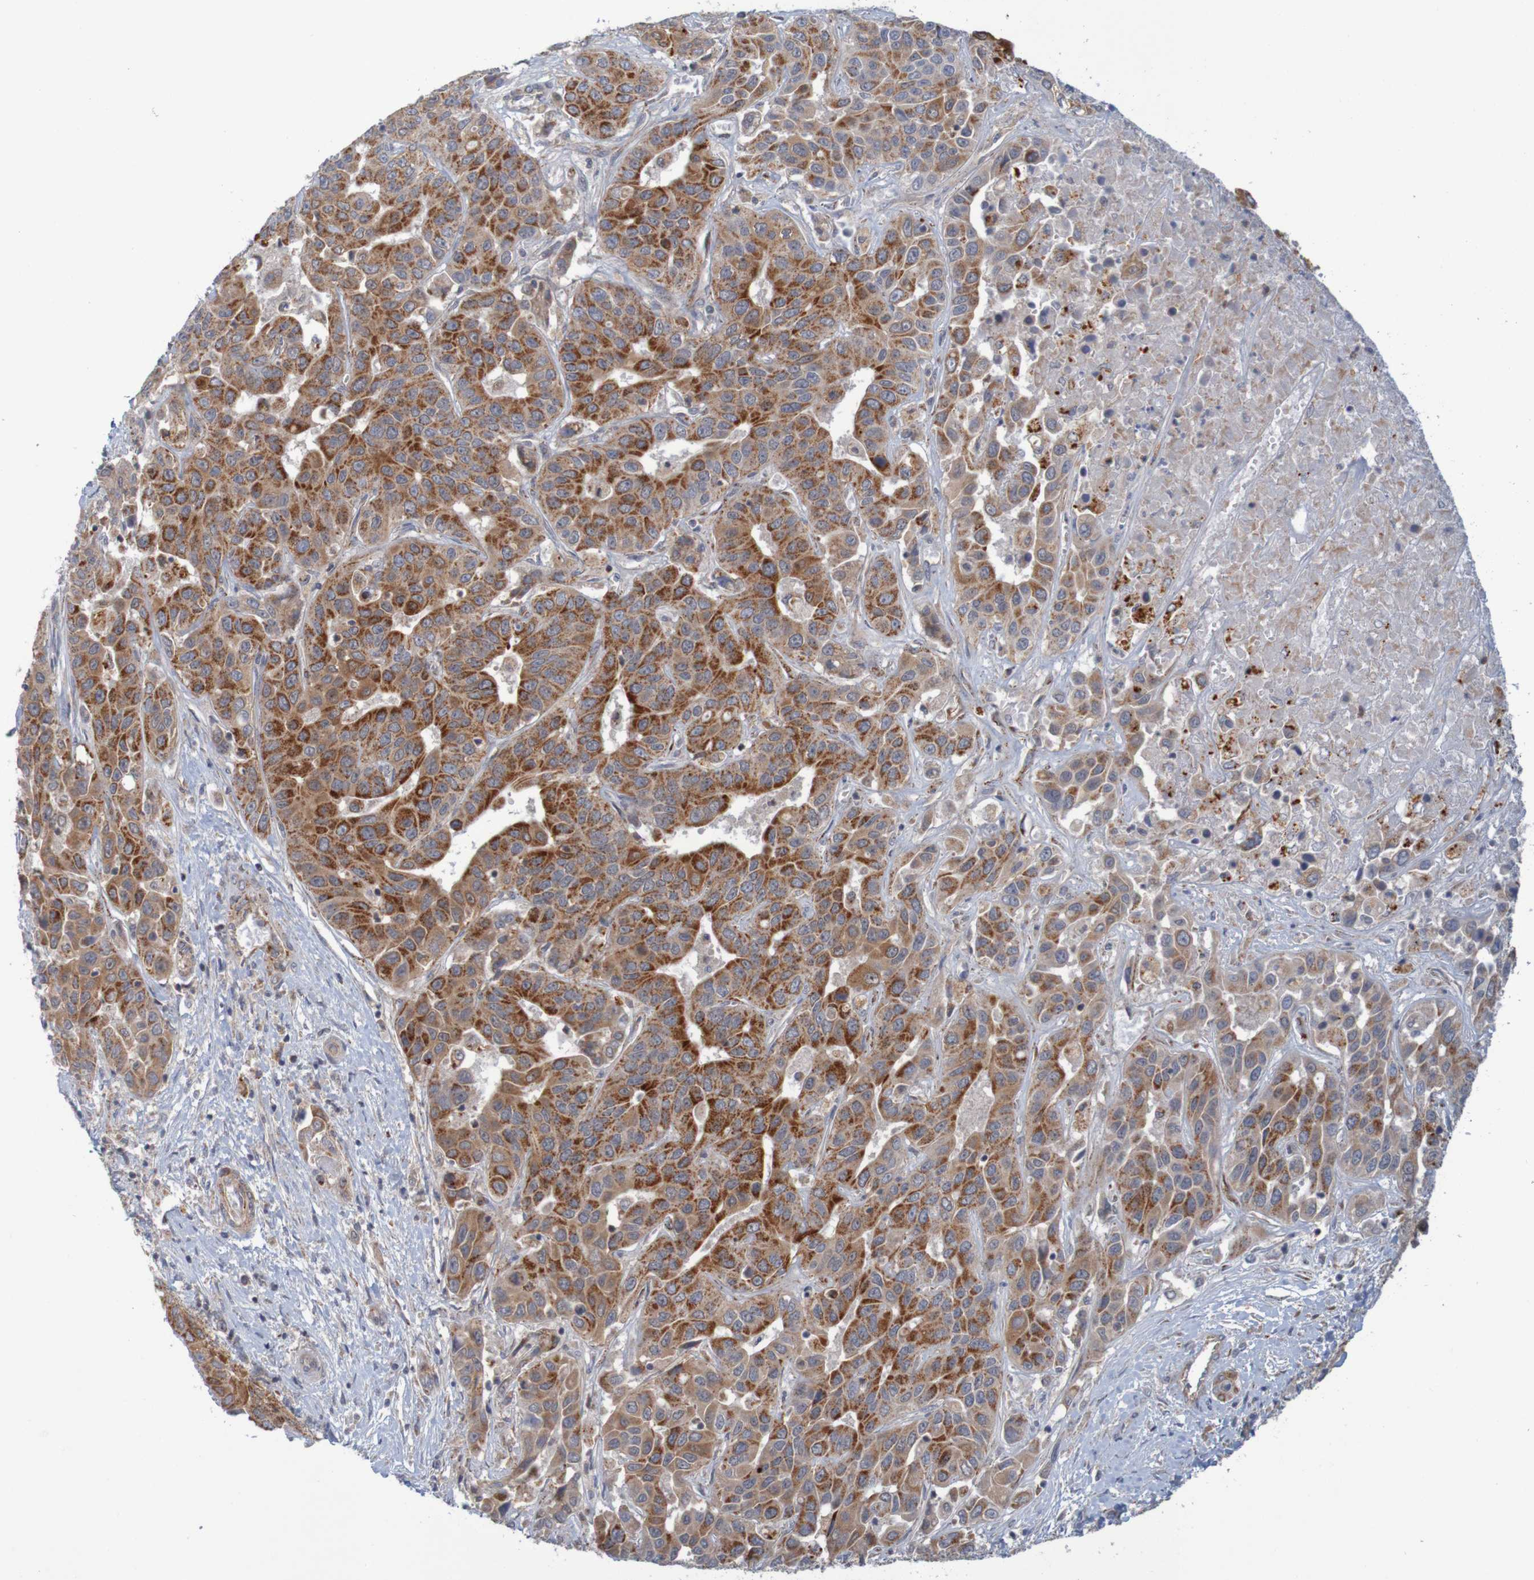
{"staining": {"intensity": "strong", "quantity": ">75%", "location": "cytoplasmic/membranous"}, "tissue": "liver cancer", "cell_type": "Tumor cells", "image_type": "cancer", "snomed": [{"axis": "morphology", "description": "Cholangiocarcinoma"}, {"axis": "topography", "description": "Liver"}], "caption": "An image of human liver cancer (cholangiocarcinoma) stained for a protein exhibits strong cytoplasmic/membranous brown staining in tumor cells.", "gene": "NAV2", "patient": {"sex": "female", "age": 52}}